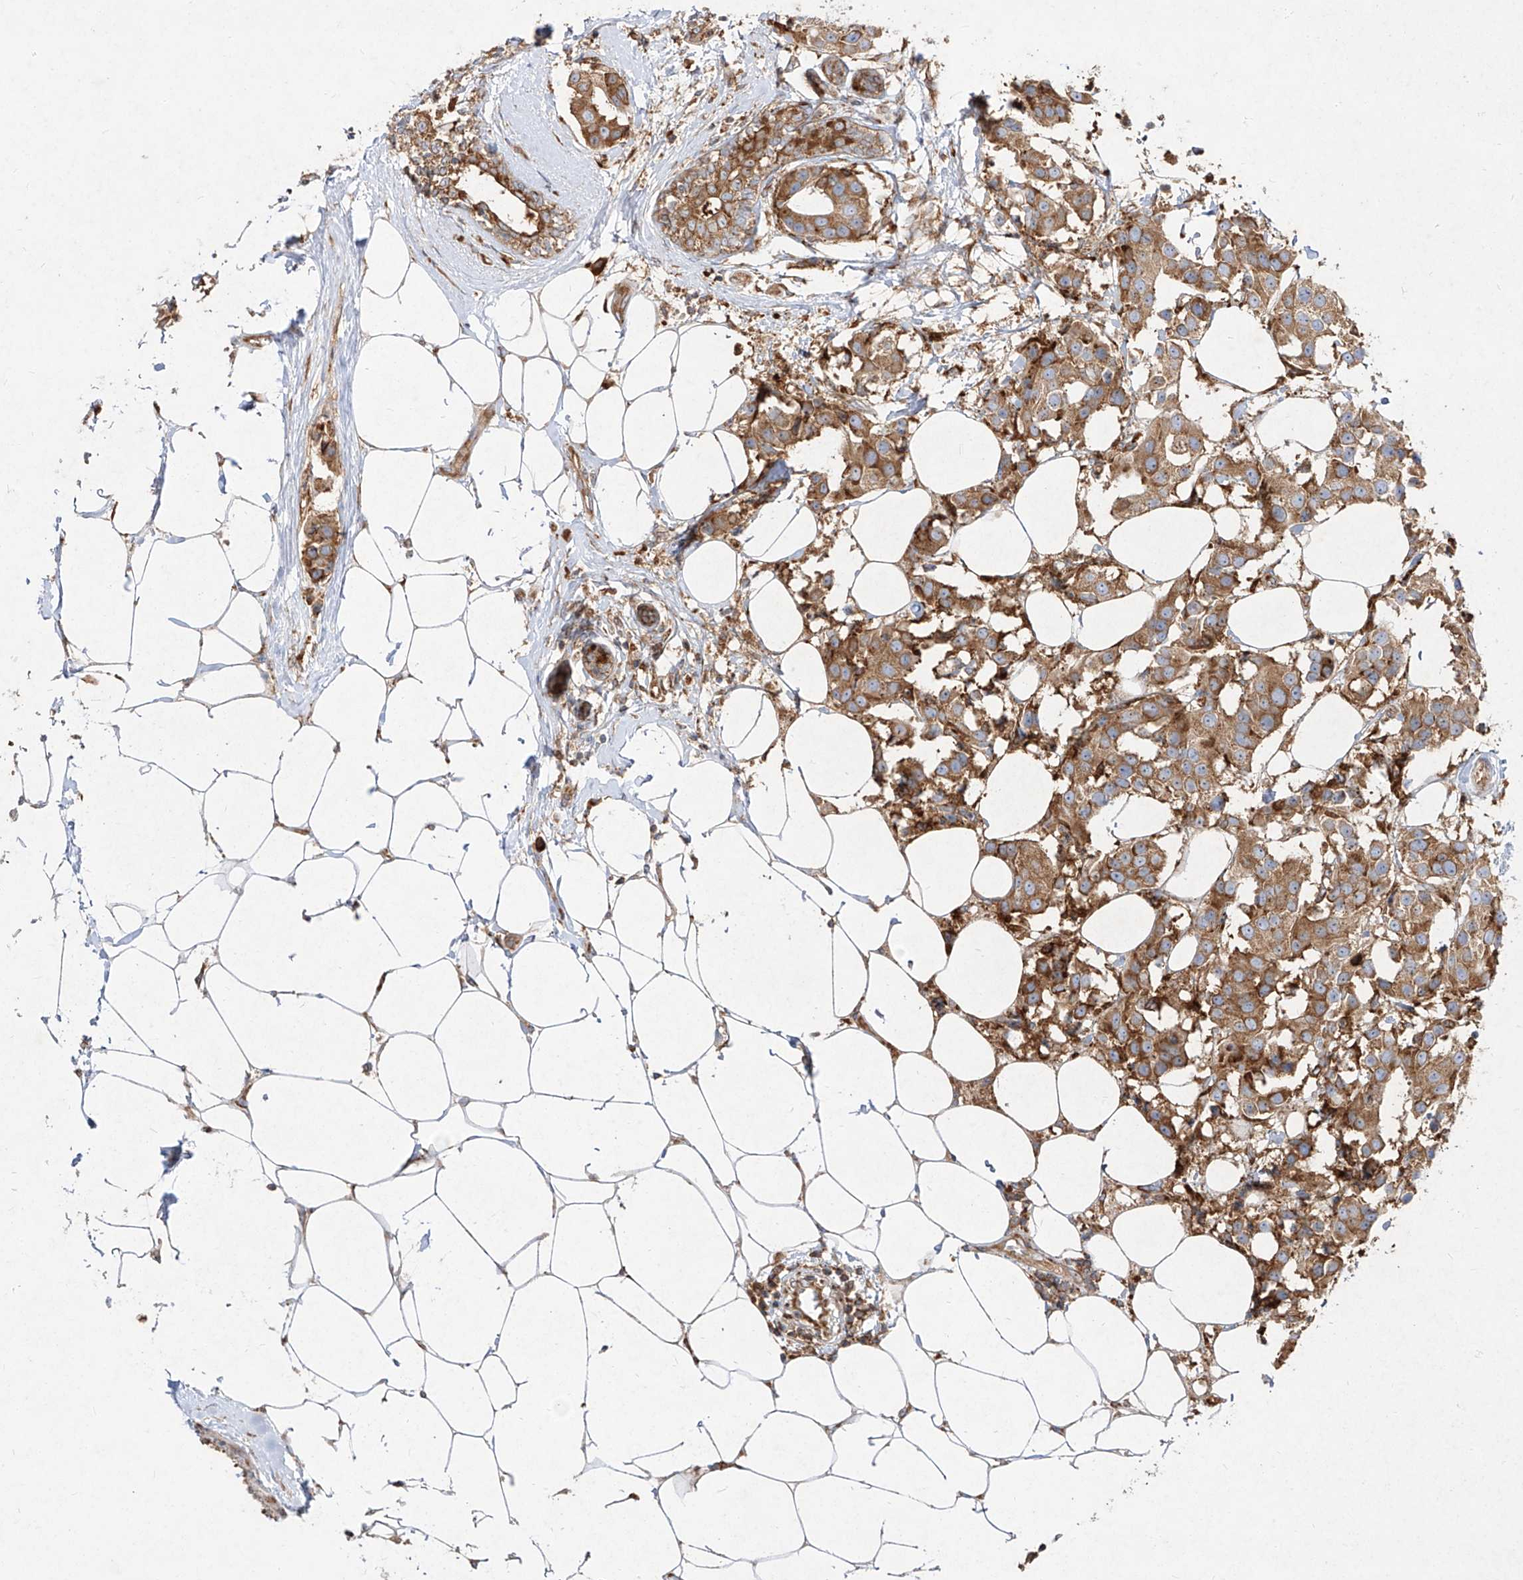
{"staining": {"intensity": "moderate", "quantity": ">75%", "location": "cytoplasmic/membranous"}, "tissue": "breast cancer", "cell_type": "Tumor cells", "image_type": "cancer", "snomed": [{"axis": "morphology", "description": "Normal tissue, NOS"}, {"axis": "morphology", "description": "Duct carcinoma"}, {"axis": "topography", "description": "Breast"}], "caption": "Breast cancer (intraductal carcinoma) tissue reveals moderate cytoplasmic/membranous staining in approximately >75% of tumor cells", "gene": "RPS25", "patient": {"sex": "female", "age": 39}}